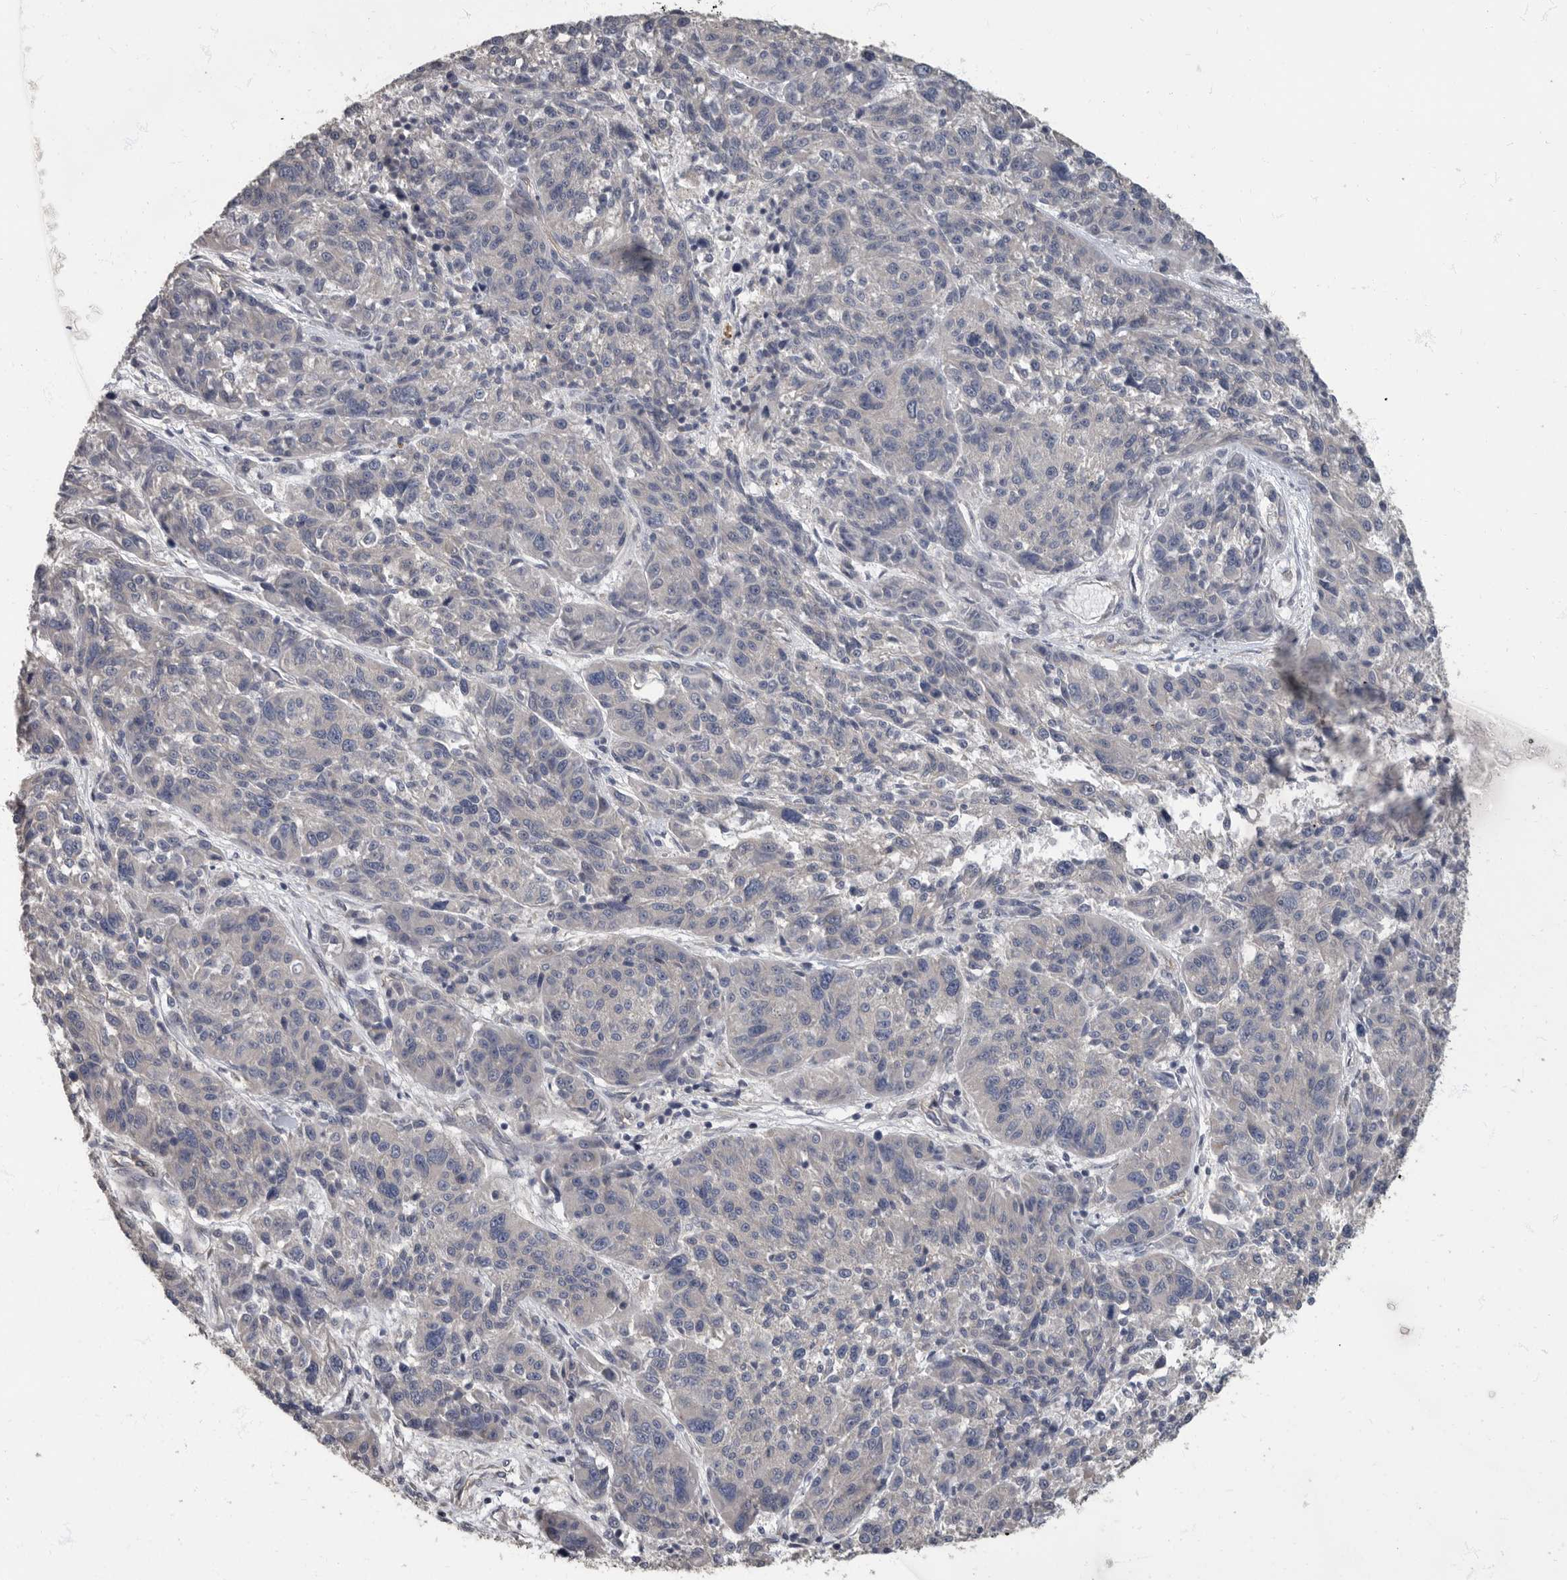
{"staining": {"intensity": "negative", "quantity": "none", "location": "none"}, "tissue": "melanoma", "cell_type": "Tumor cells", "image_type": "cancer", "snomed": [{"axis": "morphology", "description": "Malignant melanoma, NOS"}, {"axis": "topography", "description": "Skin"}], "caption": "A high-resolution image shows IHC staining of melanoma, which exhibits no significant expression in tumor cells.", "gene": "PDK1", "patient": {"sex": "male", "age": 53}}